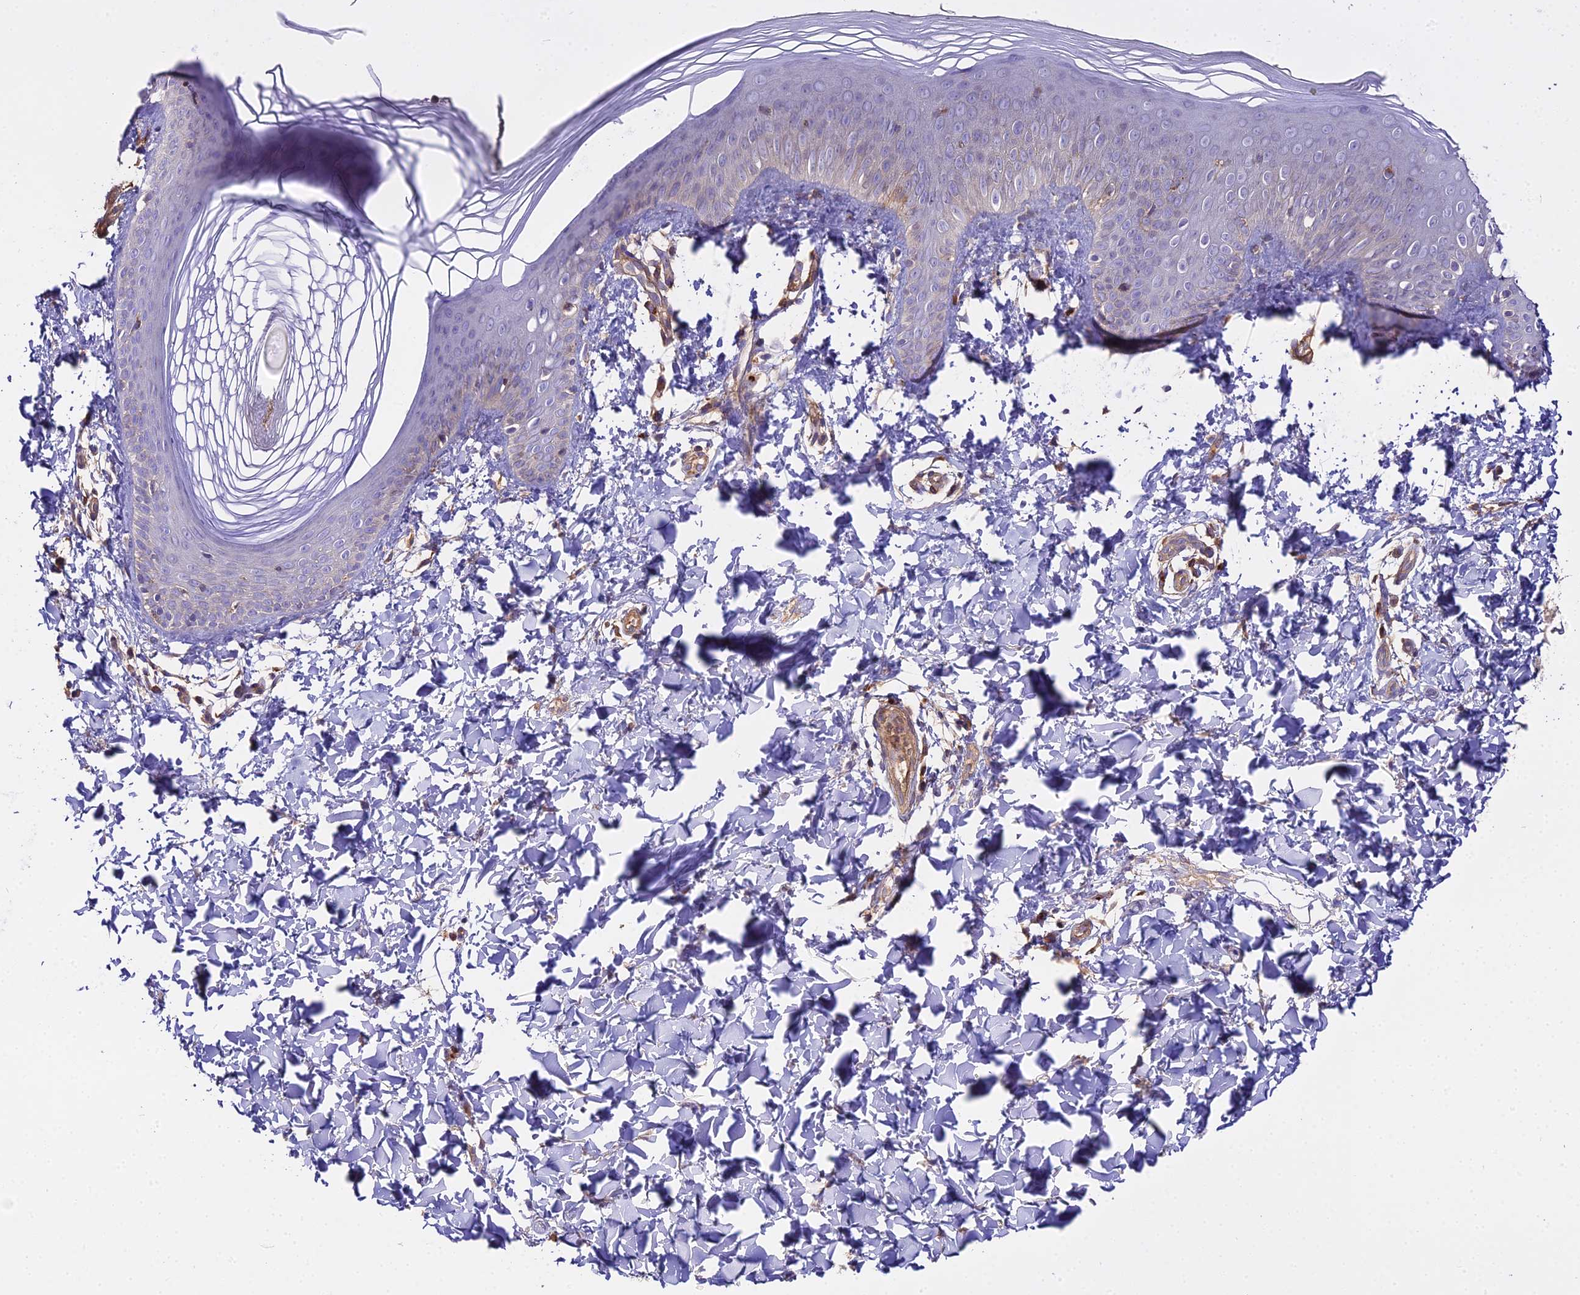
{"staining": {"intensity": "moderate", "quantity": "<25%", "location": "cytoplasmic/membranous"}, "tissue": "skin", "cell_type": "Epidermal cells", "image_type": "normal", "snomed": [{"axis": "morphology", "description": "Normal tissue, NOS"}, {"axis": "morphology", "description": "Inflammation, NOS"}, {"axis": "topography", "description": "Soft tissue"}, {"axis": "topography", "description": "Anal"}], "caption": "Immunohistochemical staining of benign skin displays moderate cytoplasmic/membranous protein positivity in about <25% of epidermal cells.", "gene": "GLYAT", "patient": {"sex": "female", "age": 15}}